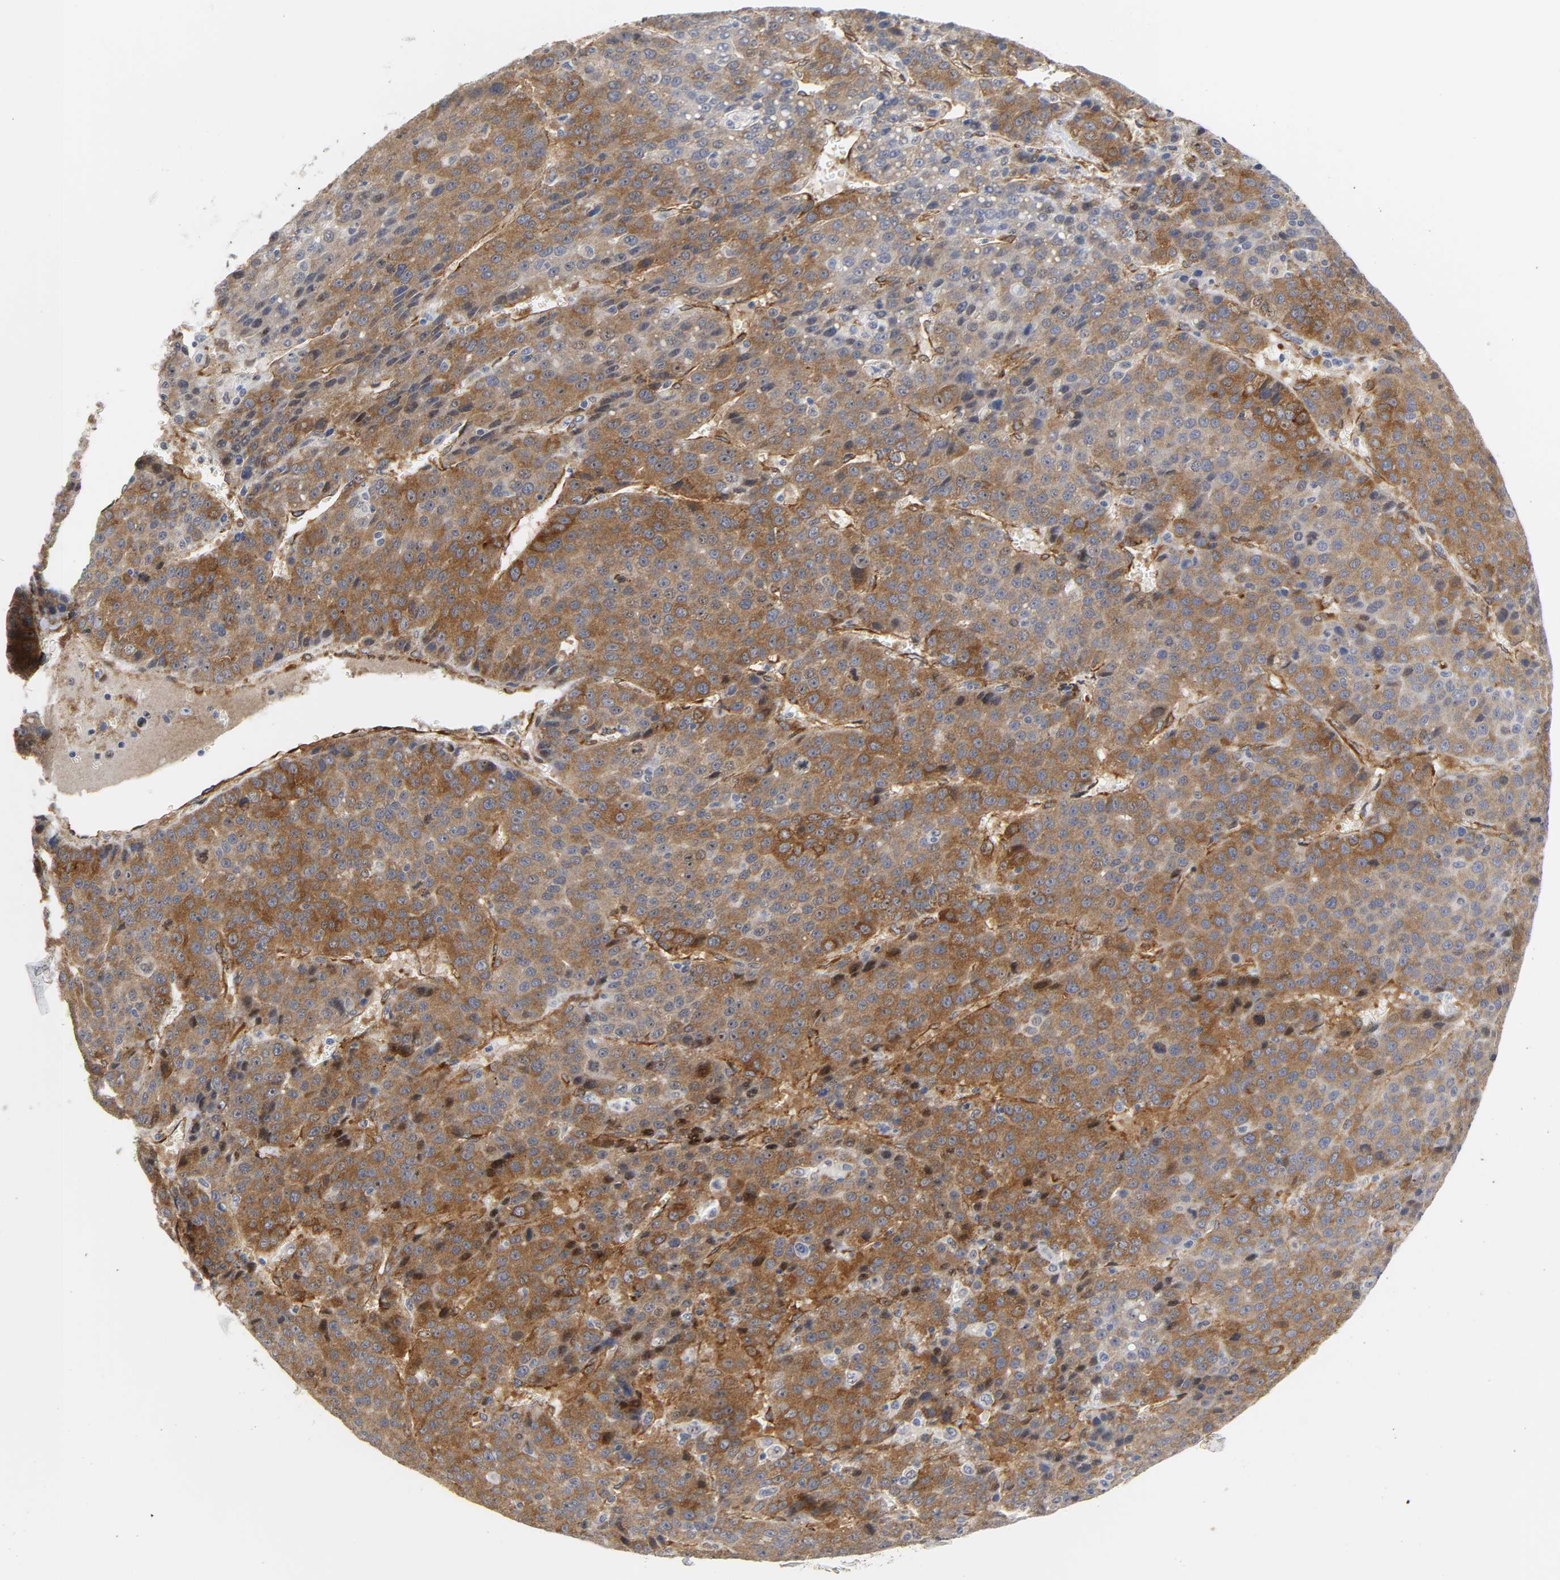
{"staining": {"intensity": "strong", "quantity": ">75%", "location": "cytoplasmic/membranous"}, "tissue": "liver cancer", "cell_type": "Tumor cells", "image_type": "cancer", "snomed": [{"axis": "morphology", "description": "Carcinoma, Hepatocellular, NOS"}, {"axis": "topography", "description": "Liver"}], "caption": "IHC micrograph of liver cancer stained for a protein (brown), which demonstrates high levels of strong cytoplasmic/membranous positivity in about >75% of tumor cells.", "gene": "DOCK1", "patient": {"sex": "female", "age": 53}}